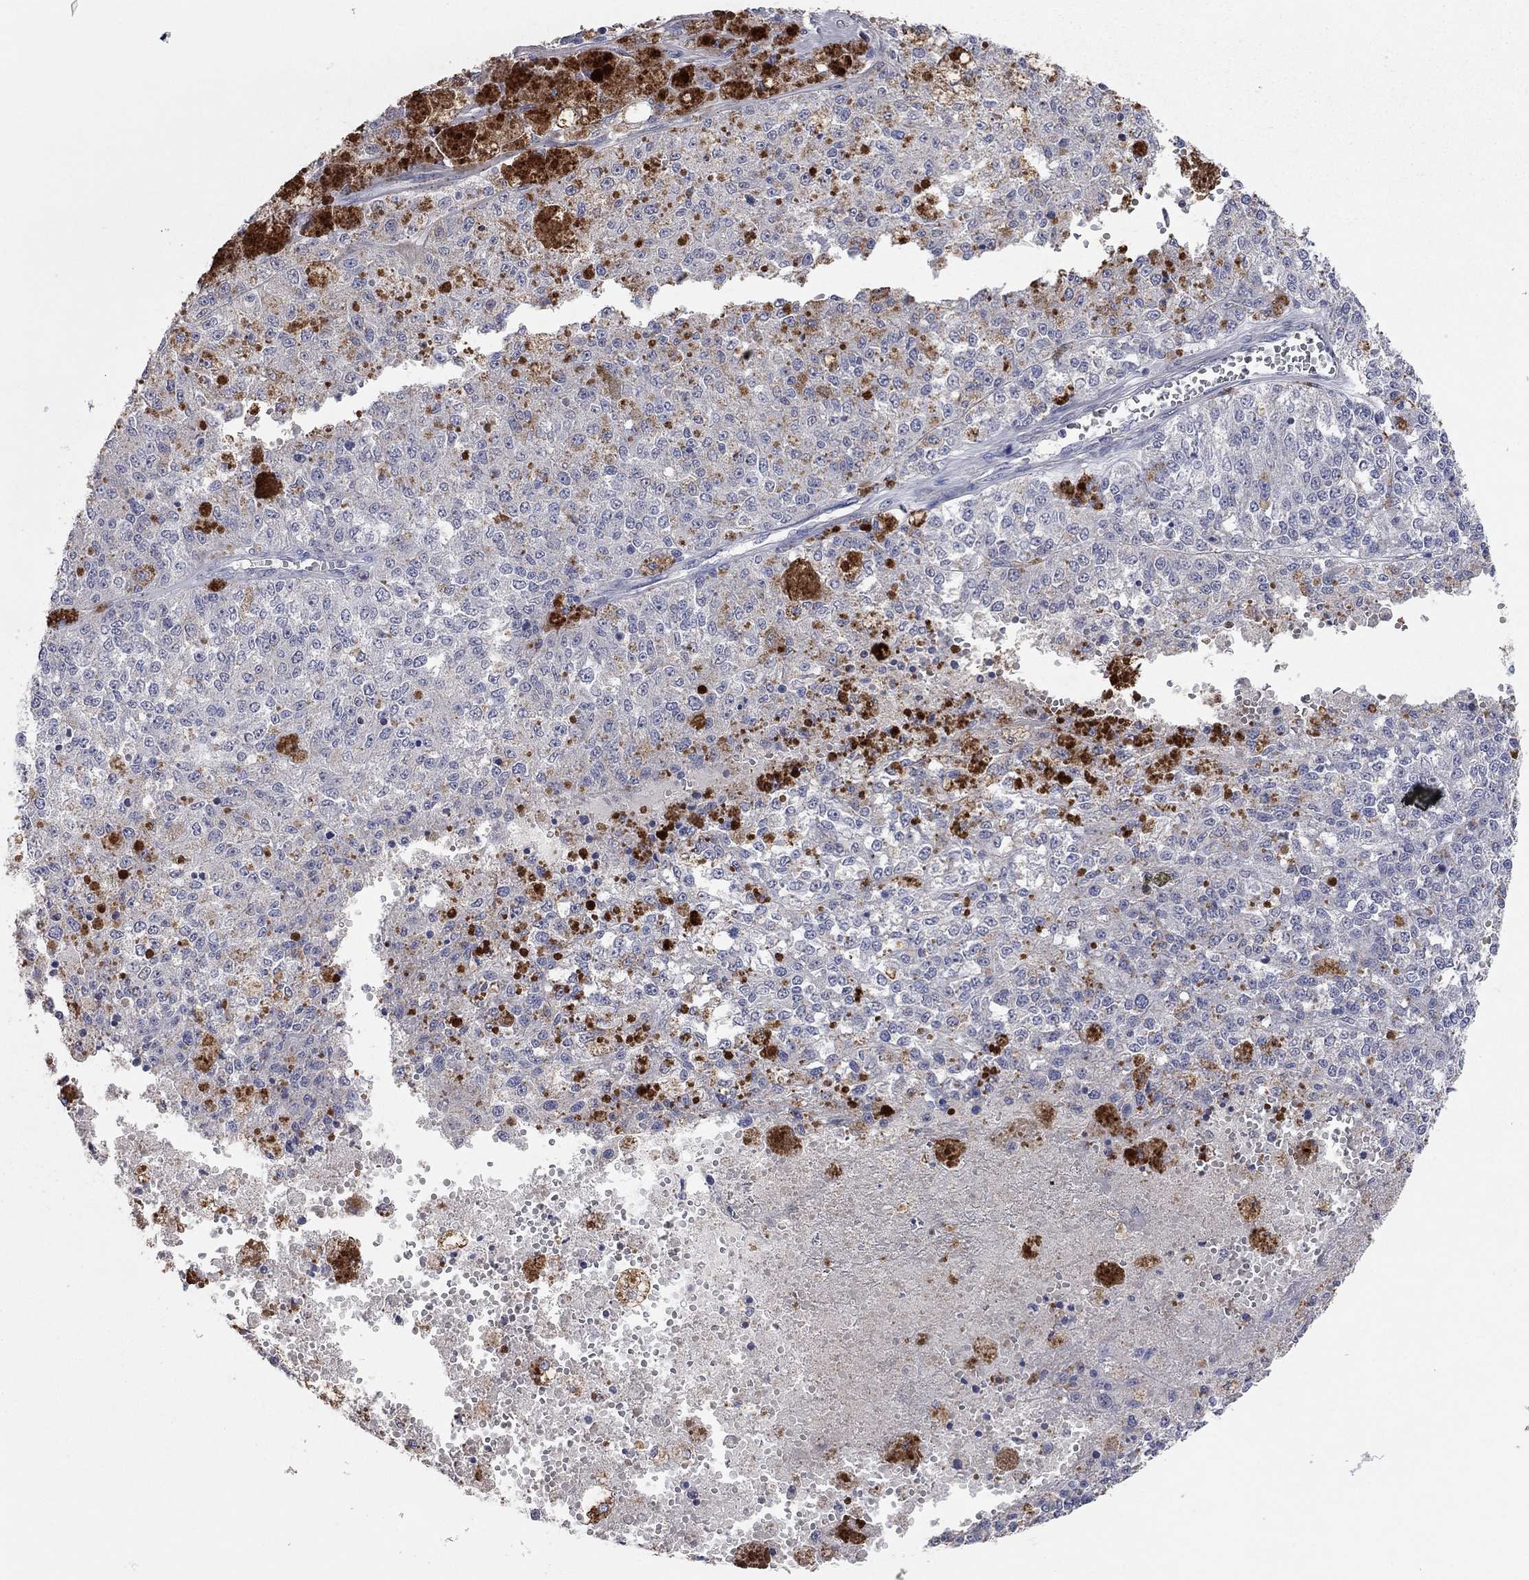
{"staining": {"intensity": "negative", "quantity": "none", "location": "none"}, "tissue": "melanoma", "cell_type": "Tumor cells", "image_type": "cancer", "snomed": [{"axis": "morphology", "description": "Malignant melanoma, Metastatic site"}, {"axis": "topography", "description": "Lymph node"}], "caption": "Tumor cells are negative for brown protein staining in malignant melanoma (metastatic site).", "gene": "MMP13", "patient": {"sex": "female", "age": 64}}